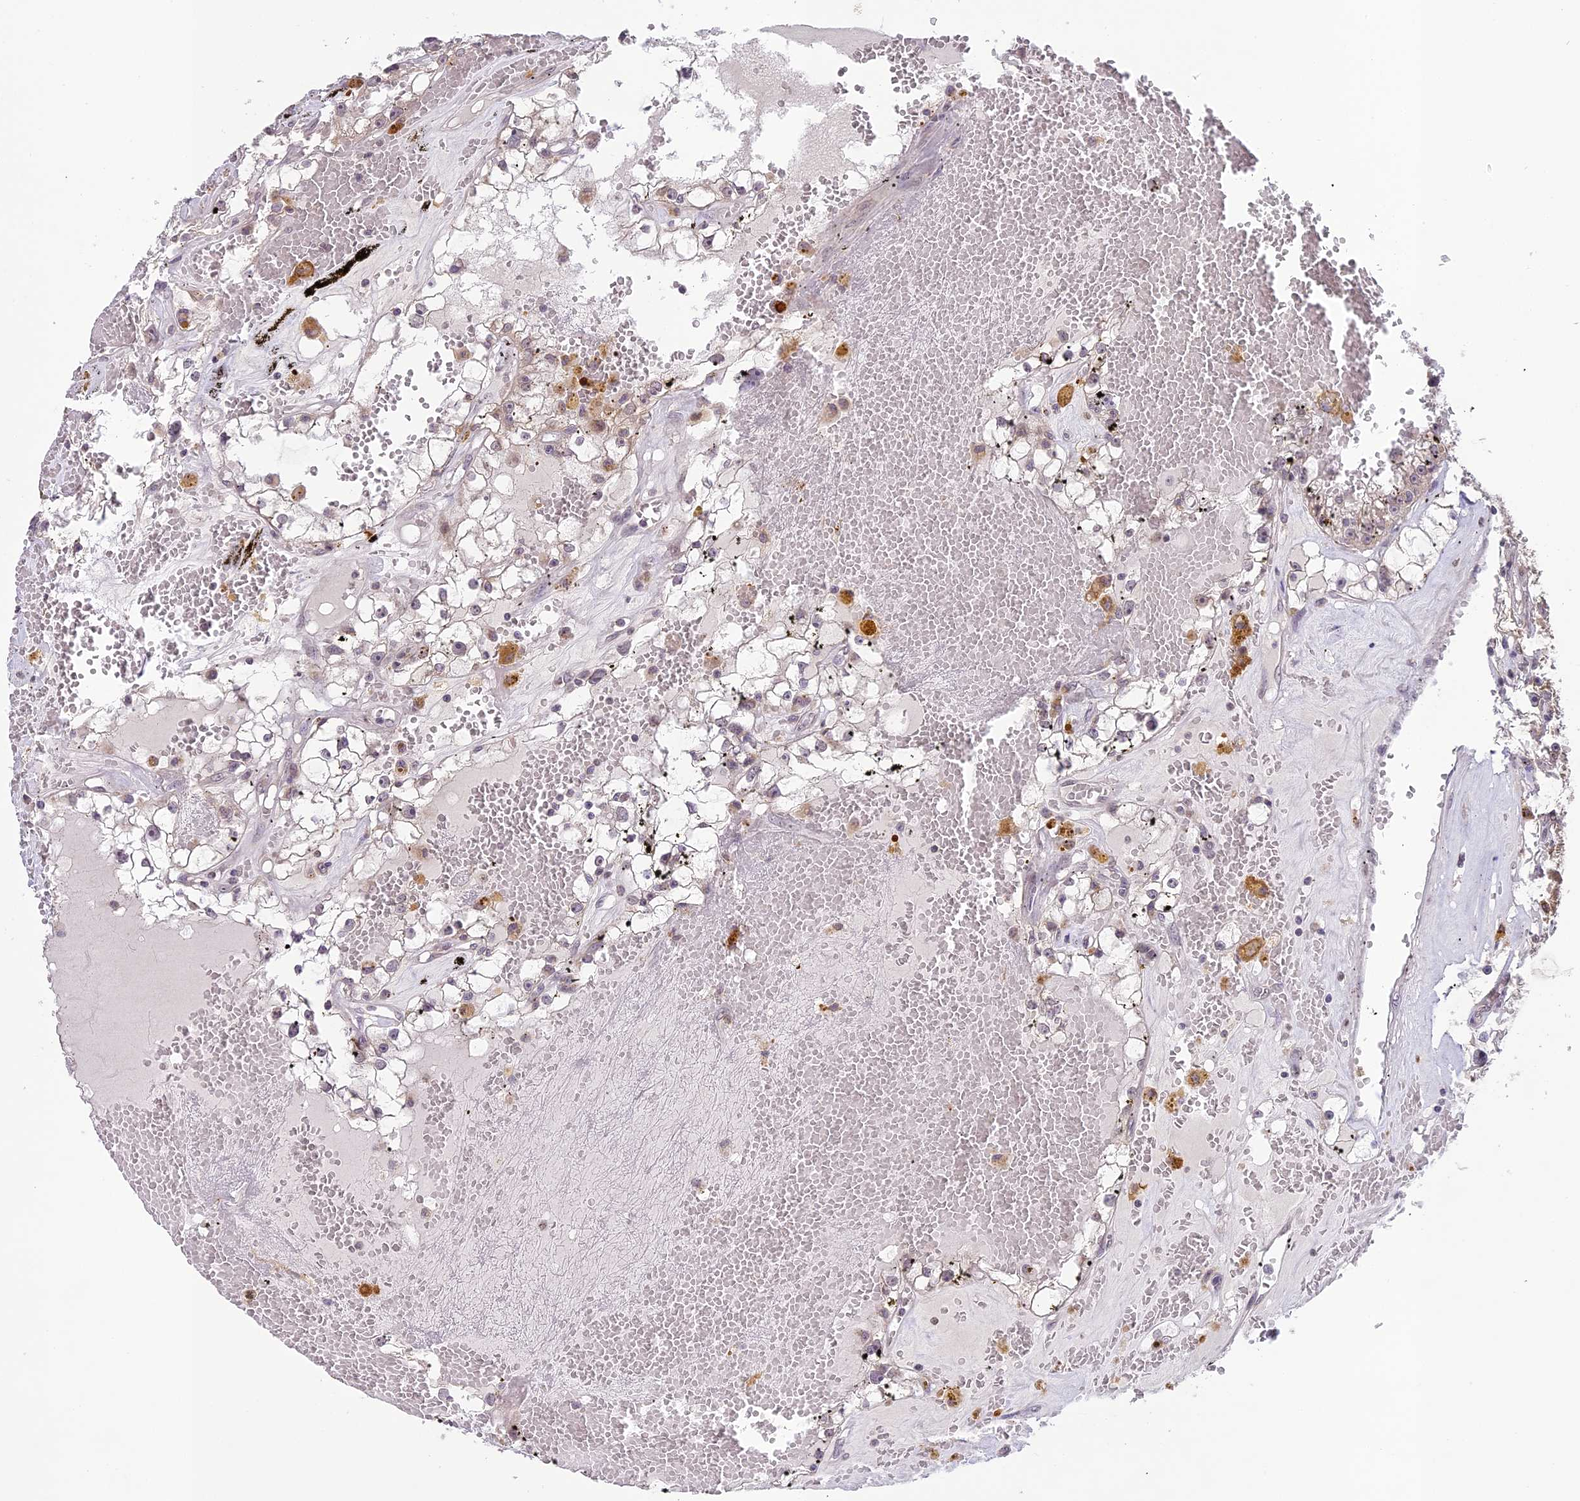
{"staining": {"intensity": "negative", "quantity": "none", "location": "none"}, "tissue": "renal cancer", "cell_type": "Tumor cells", "image_type": "cancer", "snomed": [{"axis": "morphology", "description": "Adenocarcinoma, NOS"}, {"axis": "topography", "description": "Kidney"}], "caption": "High power microscopy histopathology image of an immunohistochemistry (IHC) photomicrograph of renal cancer (adenocarcinoma), revealing no significant positivity in tumor cells.", "gene": "ERG28", "patient": {"sex": "male", "age": 56}}